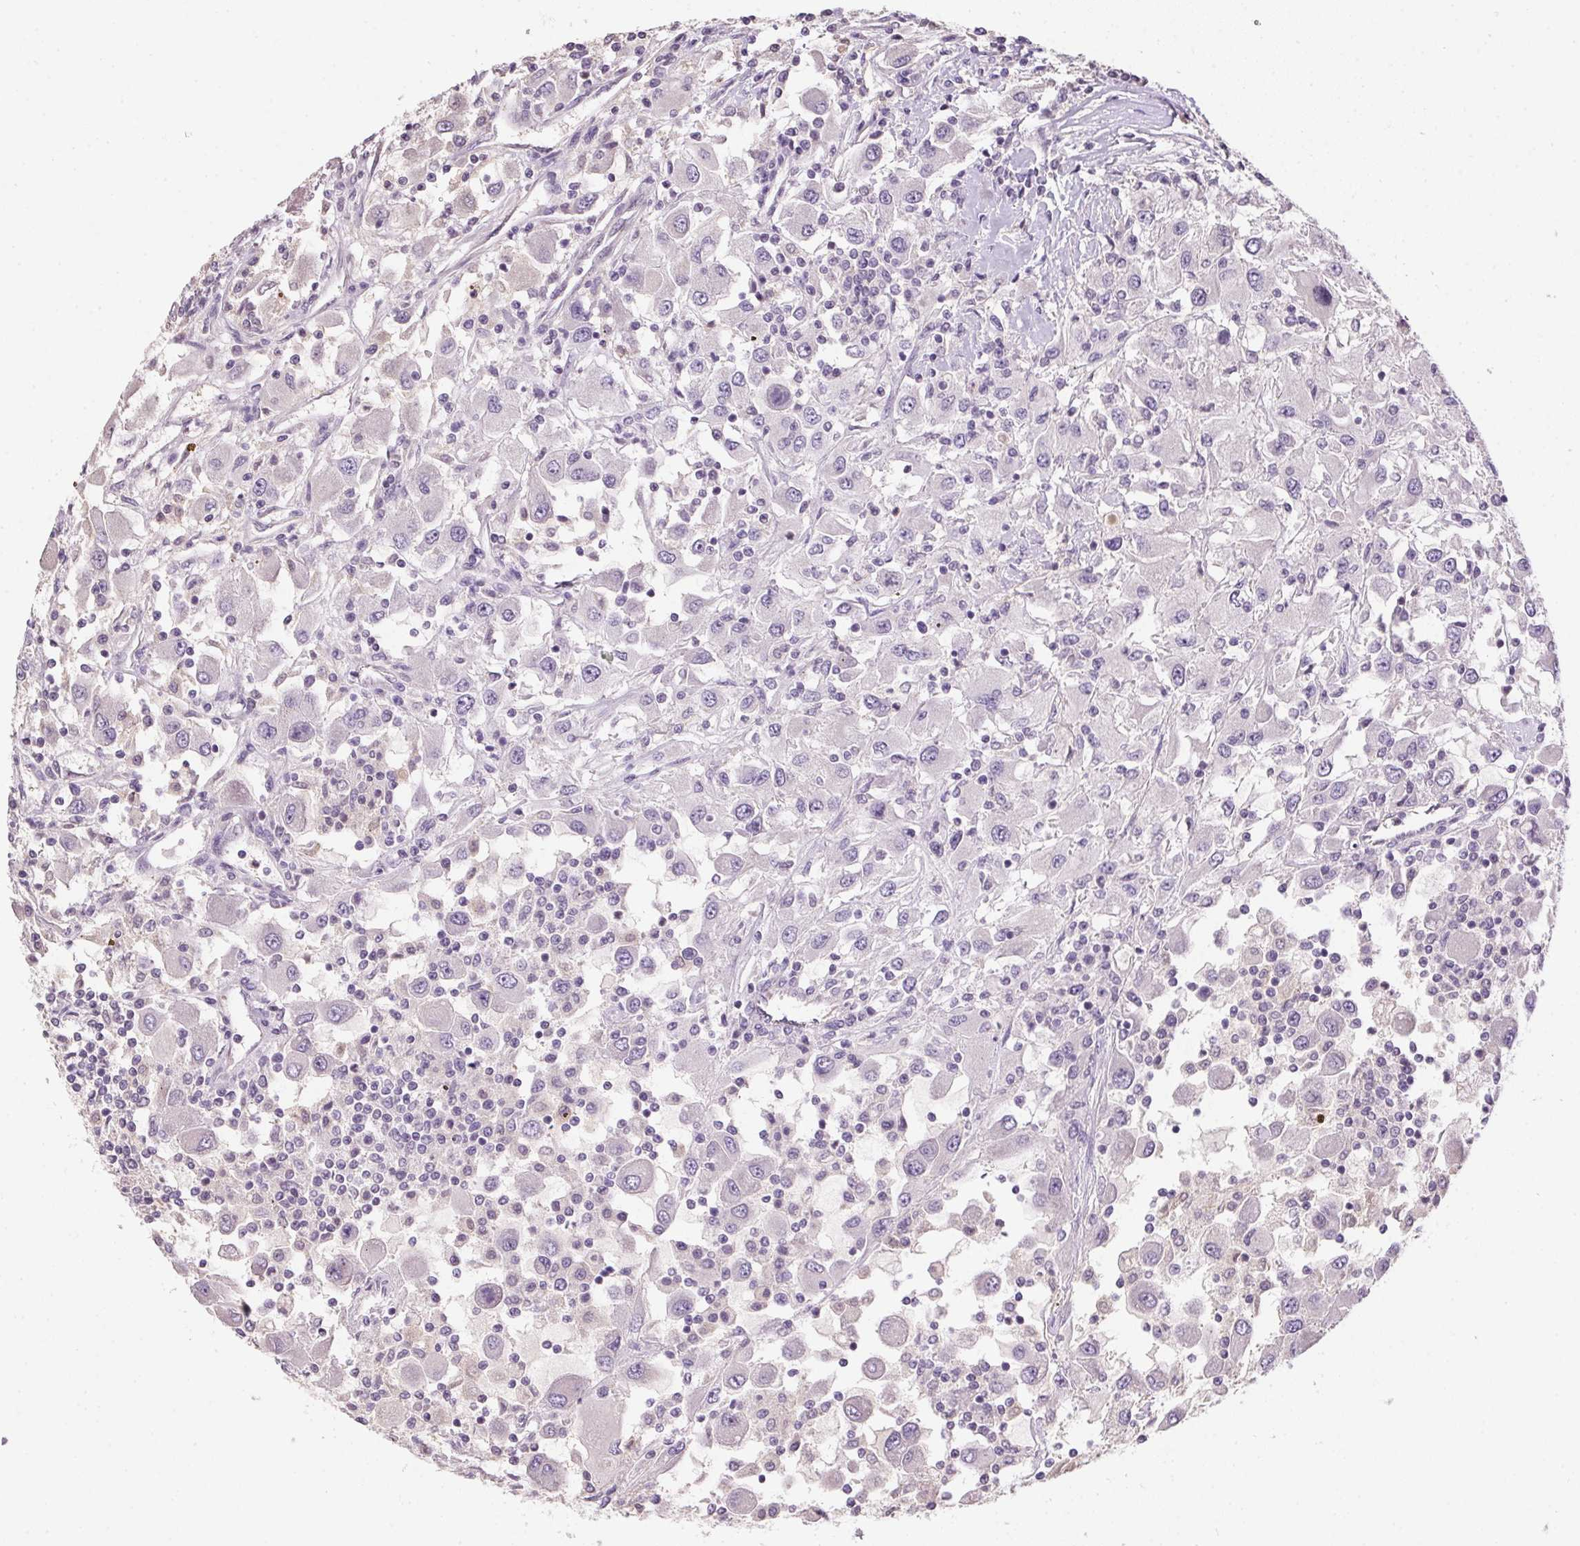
{"staining": {"intensity": "negative", "quantity": "none", "location": "none"}, "tissue": "renal cancer", "cell_type": "Tumor cells", "image_type": "cancer", "snomed": [{"axis": "morphology", "description": "Adenocarcinoma, NOS"}, {"axis": "topography", "description": "Kidney"}], "caption": "Renal adenocarcinoma stained for a protein using immunohistochemistry exhibits no staining tumor cells.", "gene": "ALDH8A1", "patient": {"sex": "female", "age": 67}}